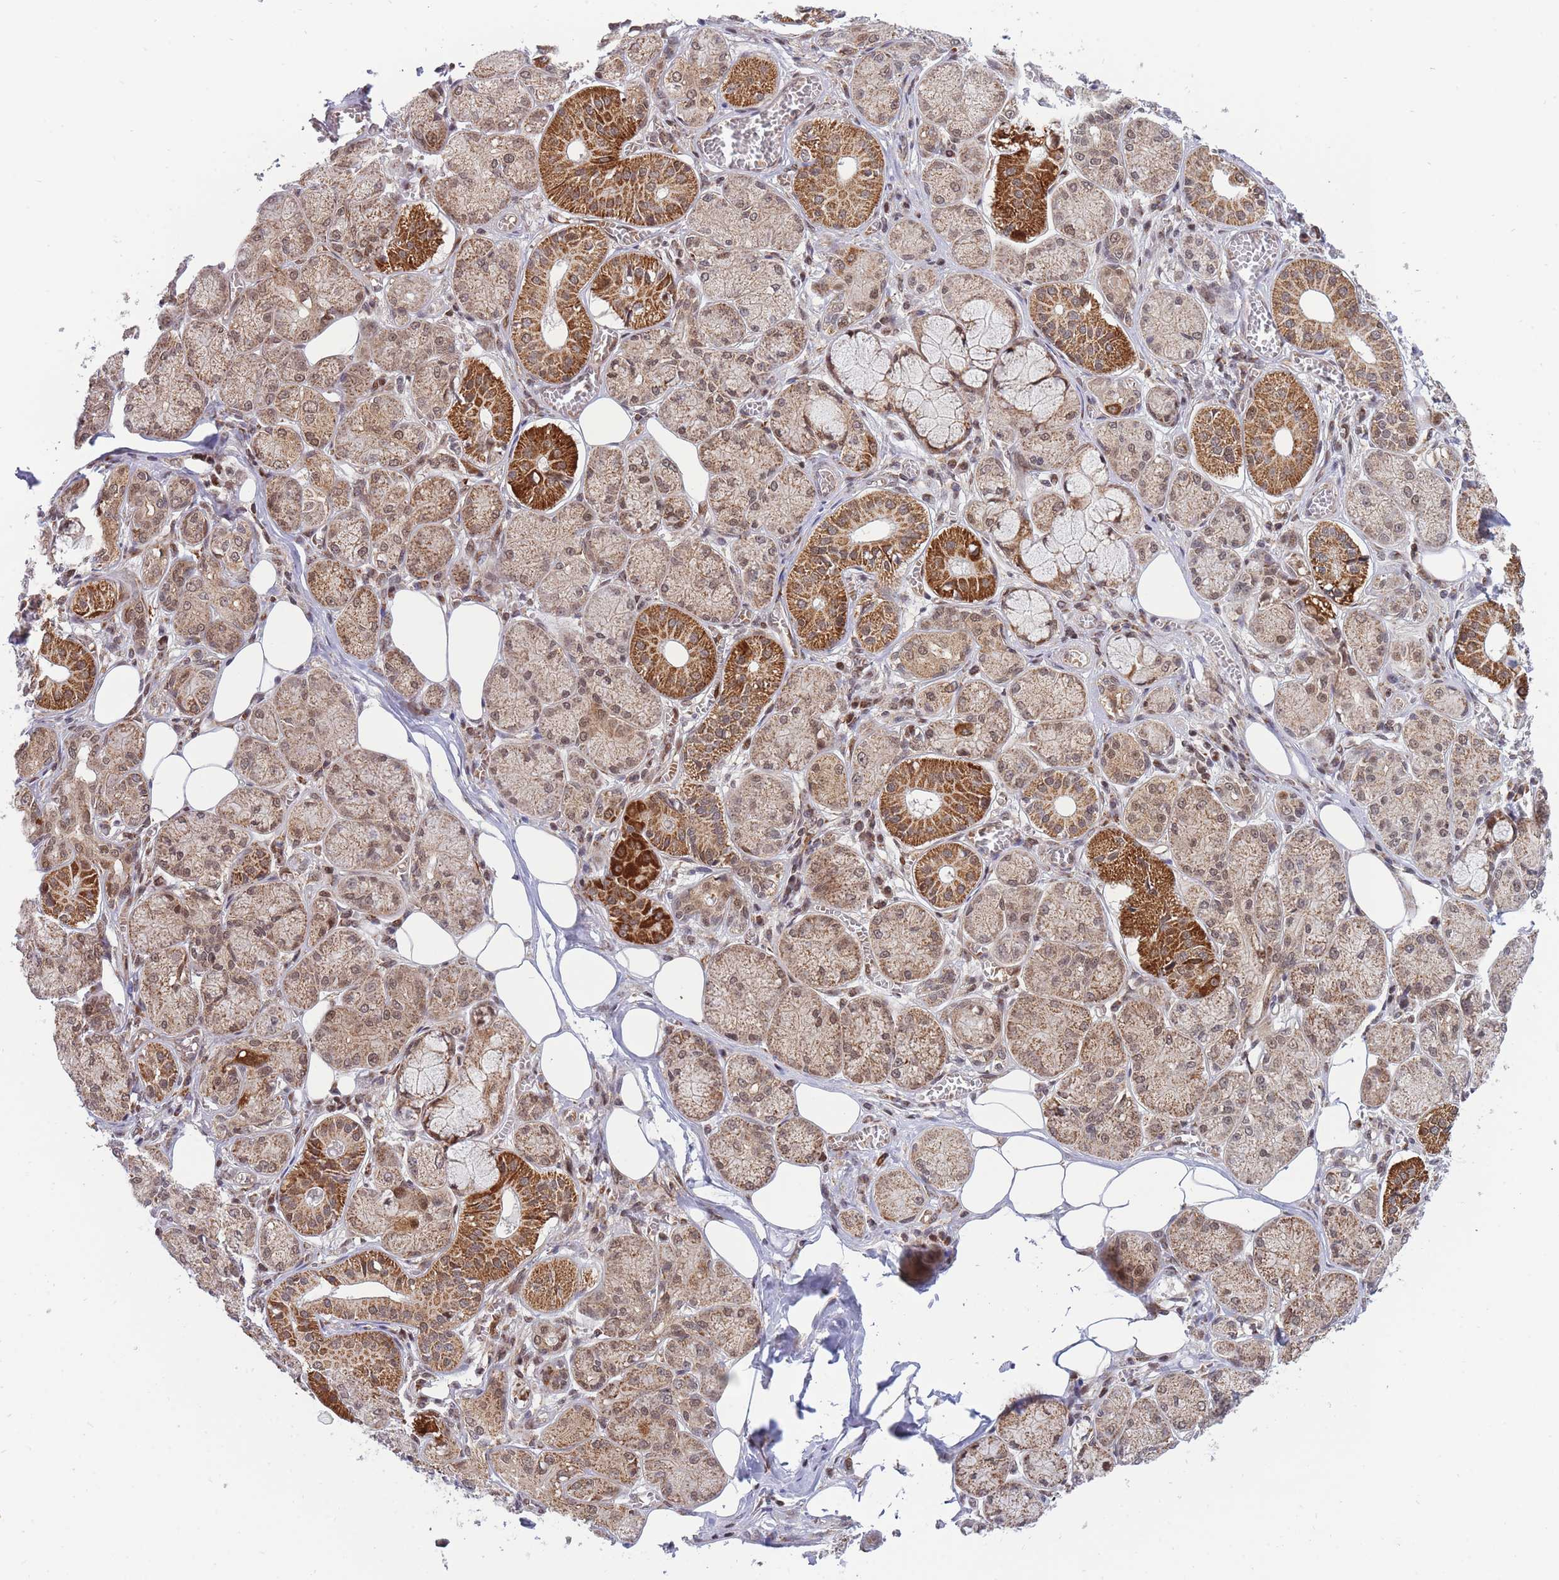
{"staining": {"intensity": "strong", "quantity": "25%-75%", "location": "cytoplasmic/membranous,nuclear"}, "tissue": "salivary gland", "cell_type": "Glandular cells", "image_type": "normal", "snomed": [{"axis": "morphology", "description": "Normal tissue, NOS"}, {"axis": "topography", "description": "Salivary gland"}], "caption": "Brown immunohistochemical staining in normal human salivary gland reveals strong cytoplasmic/membranous,nuclear expression in approximately 25%-75% of glandular cells.", "gene": "BOD1L1", "patient": {"sex": "male", "age": 74}}